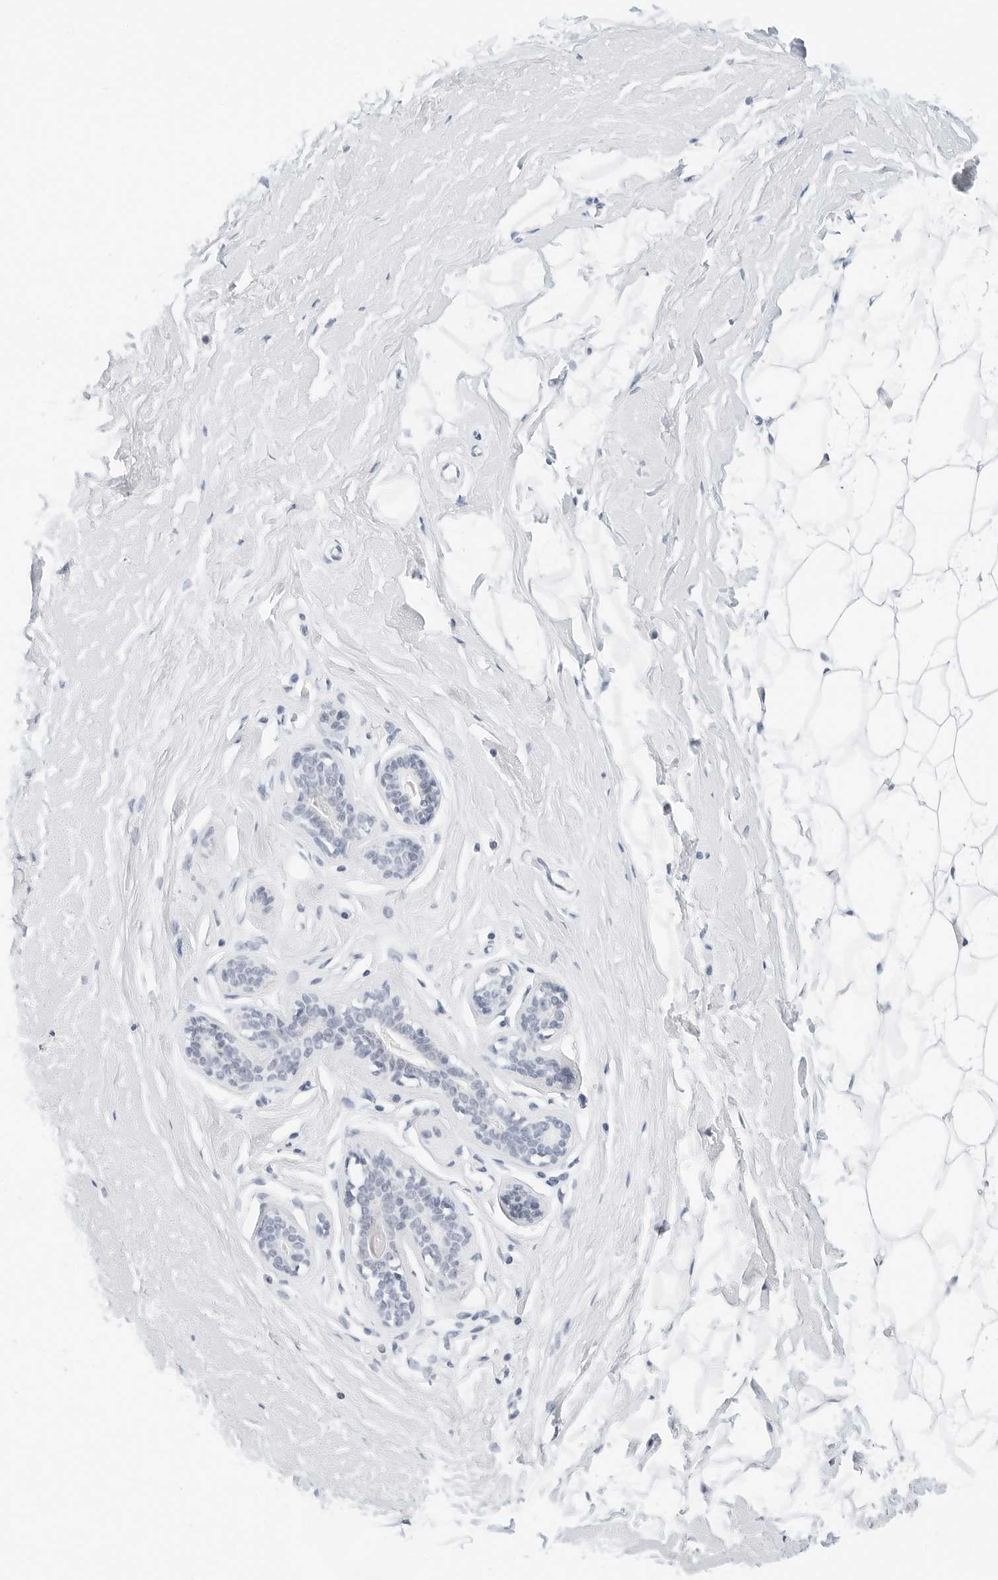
{"staining": {"intensity": "negative", "quantity": "none", "location": "none"}, "tissue": "breast", "cell_type": "Adipocytes", "image_type": "normal", "snomed": [{"axis": "morphology", "description": "Normal tissue, NOS"}, {"axis": "topography", "description": "Breast"}], "caption": "A high-resolution histopathology image shows immunohistochemistry staining of unremarkable breast, which reveals no significant expression in adipocytes.", "gene": "CD22", "patient": {"sex": "female", "age": 23}}